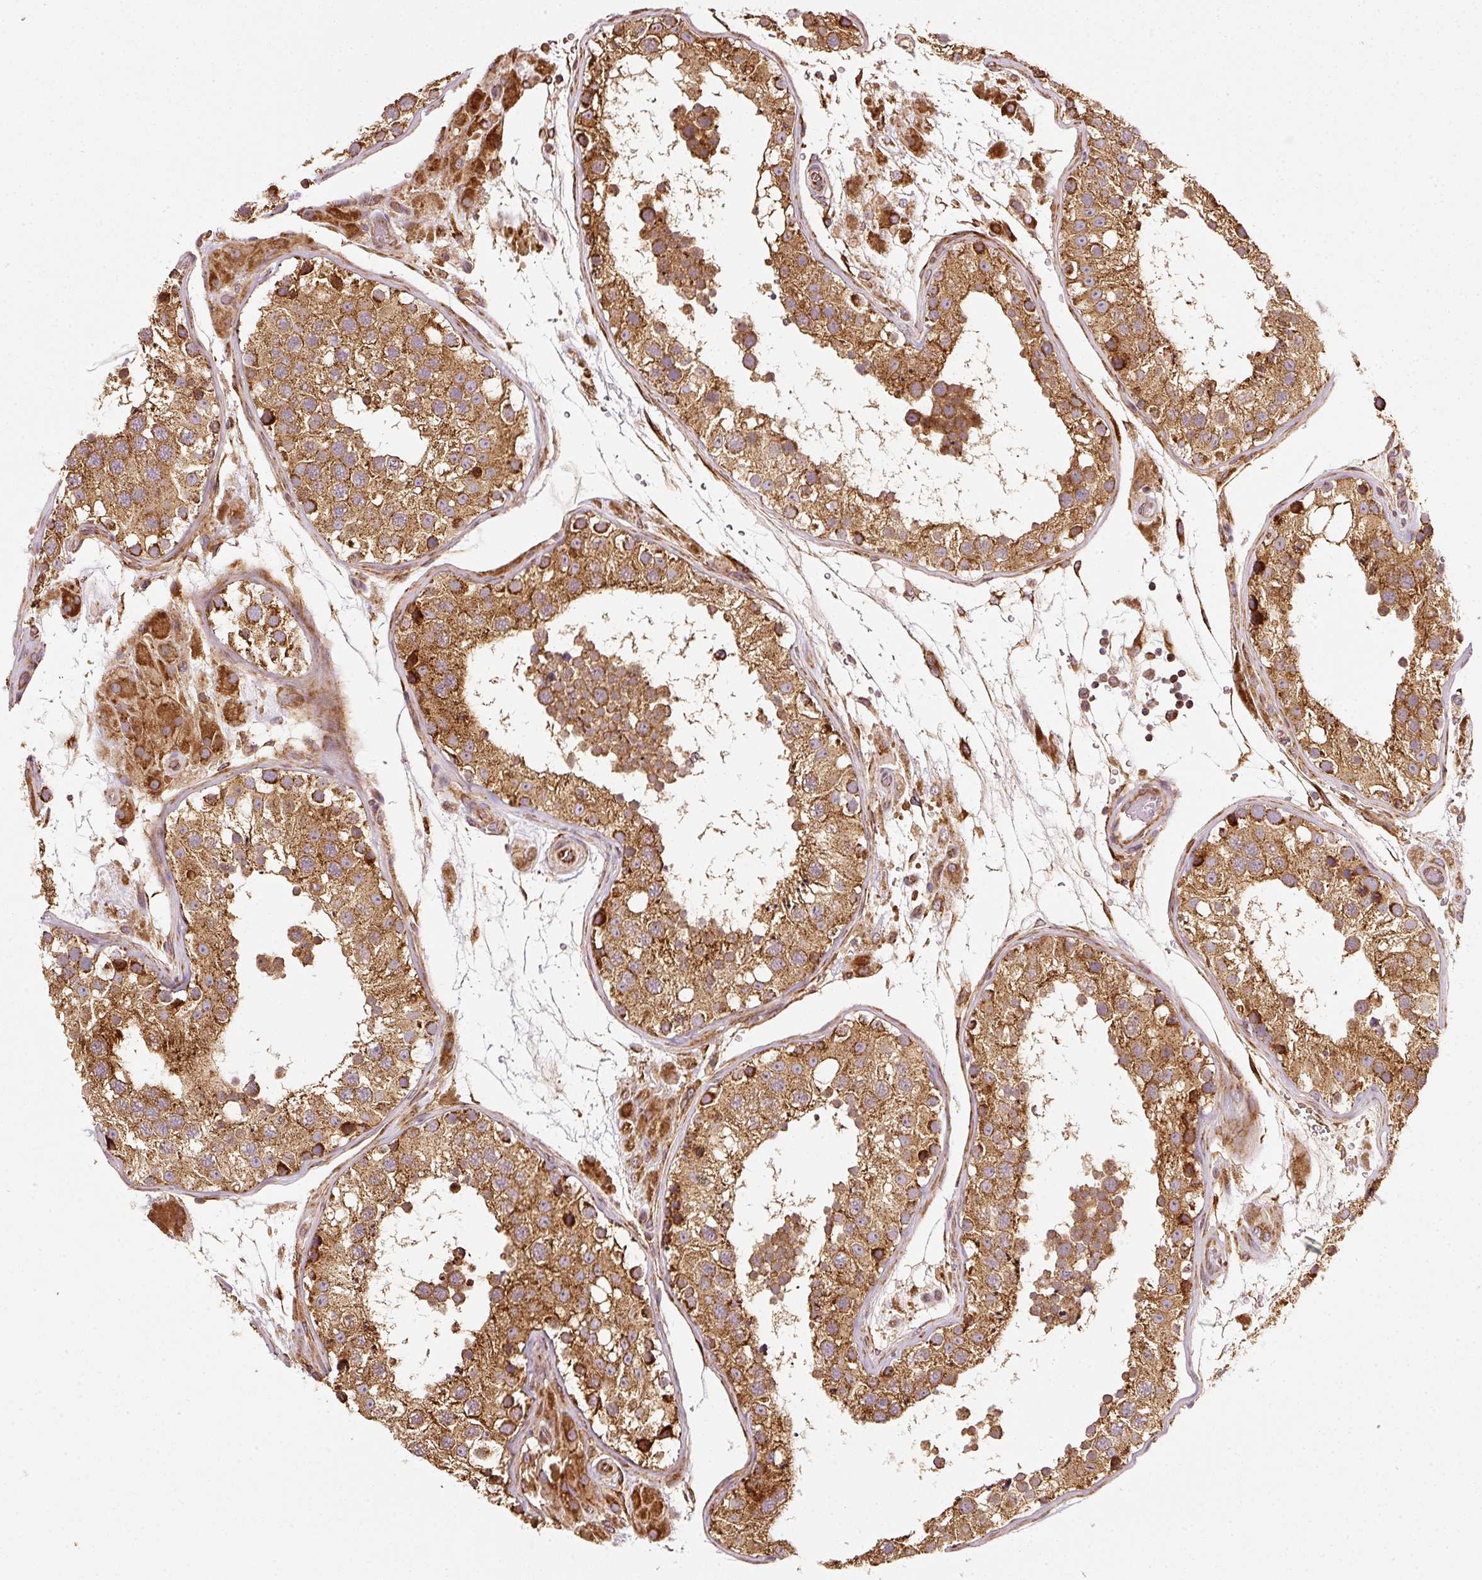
{"staining": {"intensity": "strong", "quantity": ">75%", "location": "cytoplasmic/membranous"}, "tissue": "testis", "cell_type": "Cells in seminiferous ducts", "image_type": "normal", "snomed": [{"axis": "morphology", "description": "Normal tissue, NOS"}, {"axis": "topography", "description": "Testis"}], "caption": "Immunohistochemical staining of unremarkable human testis demonstrates strong cytoplasmic/membranous protein staining in approximately >75% of cells in seminiferous ducts. (Brightfield microscopy of DAB IHC at high magnification).", "gene": "ISCU", "patient": {"sex": "male", "age": 26}}